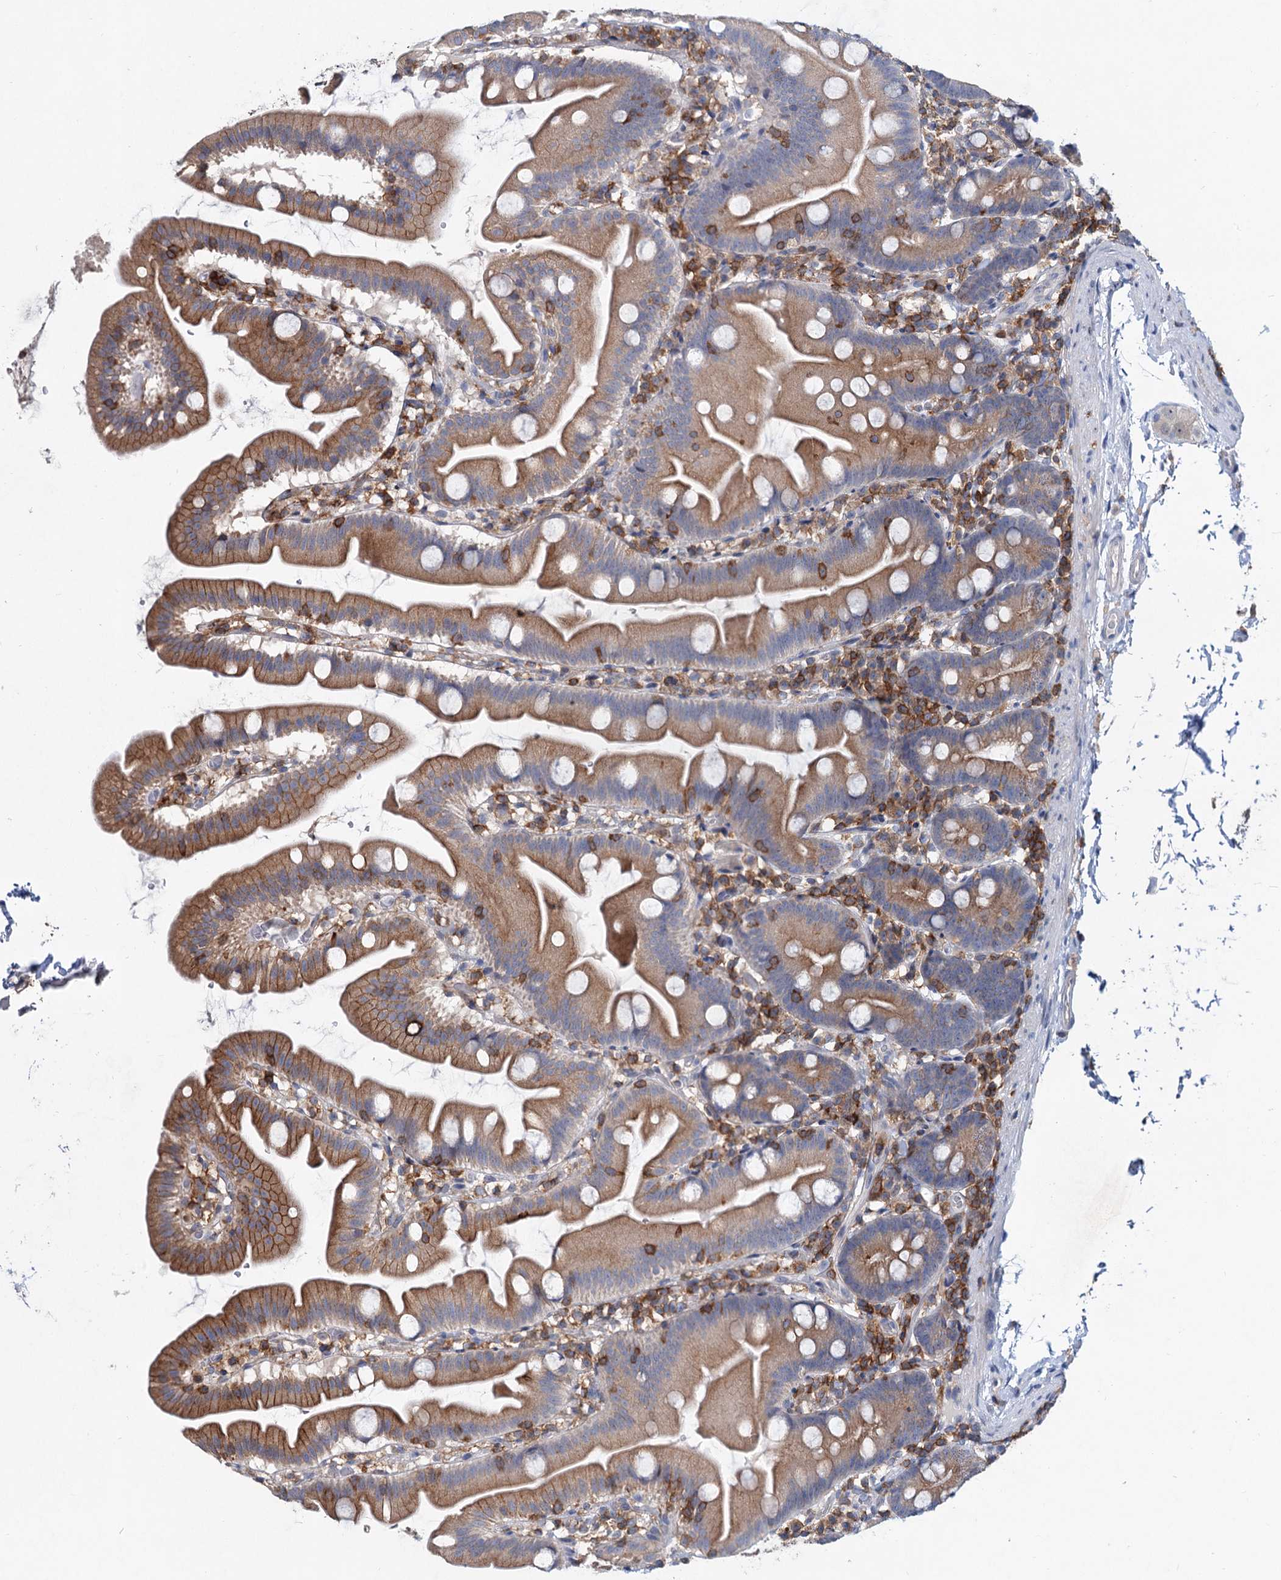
{"staining": {"intensity": "moderate", "quantity": ">75%", "location": "cytoplasmic/membranous"}, "tissue": "small intestine", "cell_type": "Glandular cells", "image_type": "normal", "snomed": [{"axis": "morphology", "description": "Normal tissue, NOS"}, {"axis": "topography", "description": "Small intestine"}], "caption": "Glandular cells display moderate cytoplasmic/membranous expression in approximately >75% of cells in benign small intestine. (DAB (3,3'-diaminobenzidine) IHC, brown staining for protein, blue staining for nuclei).", "gene": "LRCH4", "patient": {"sex": "female", "age": 68}}